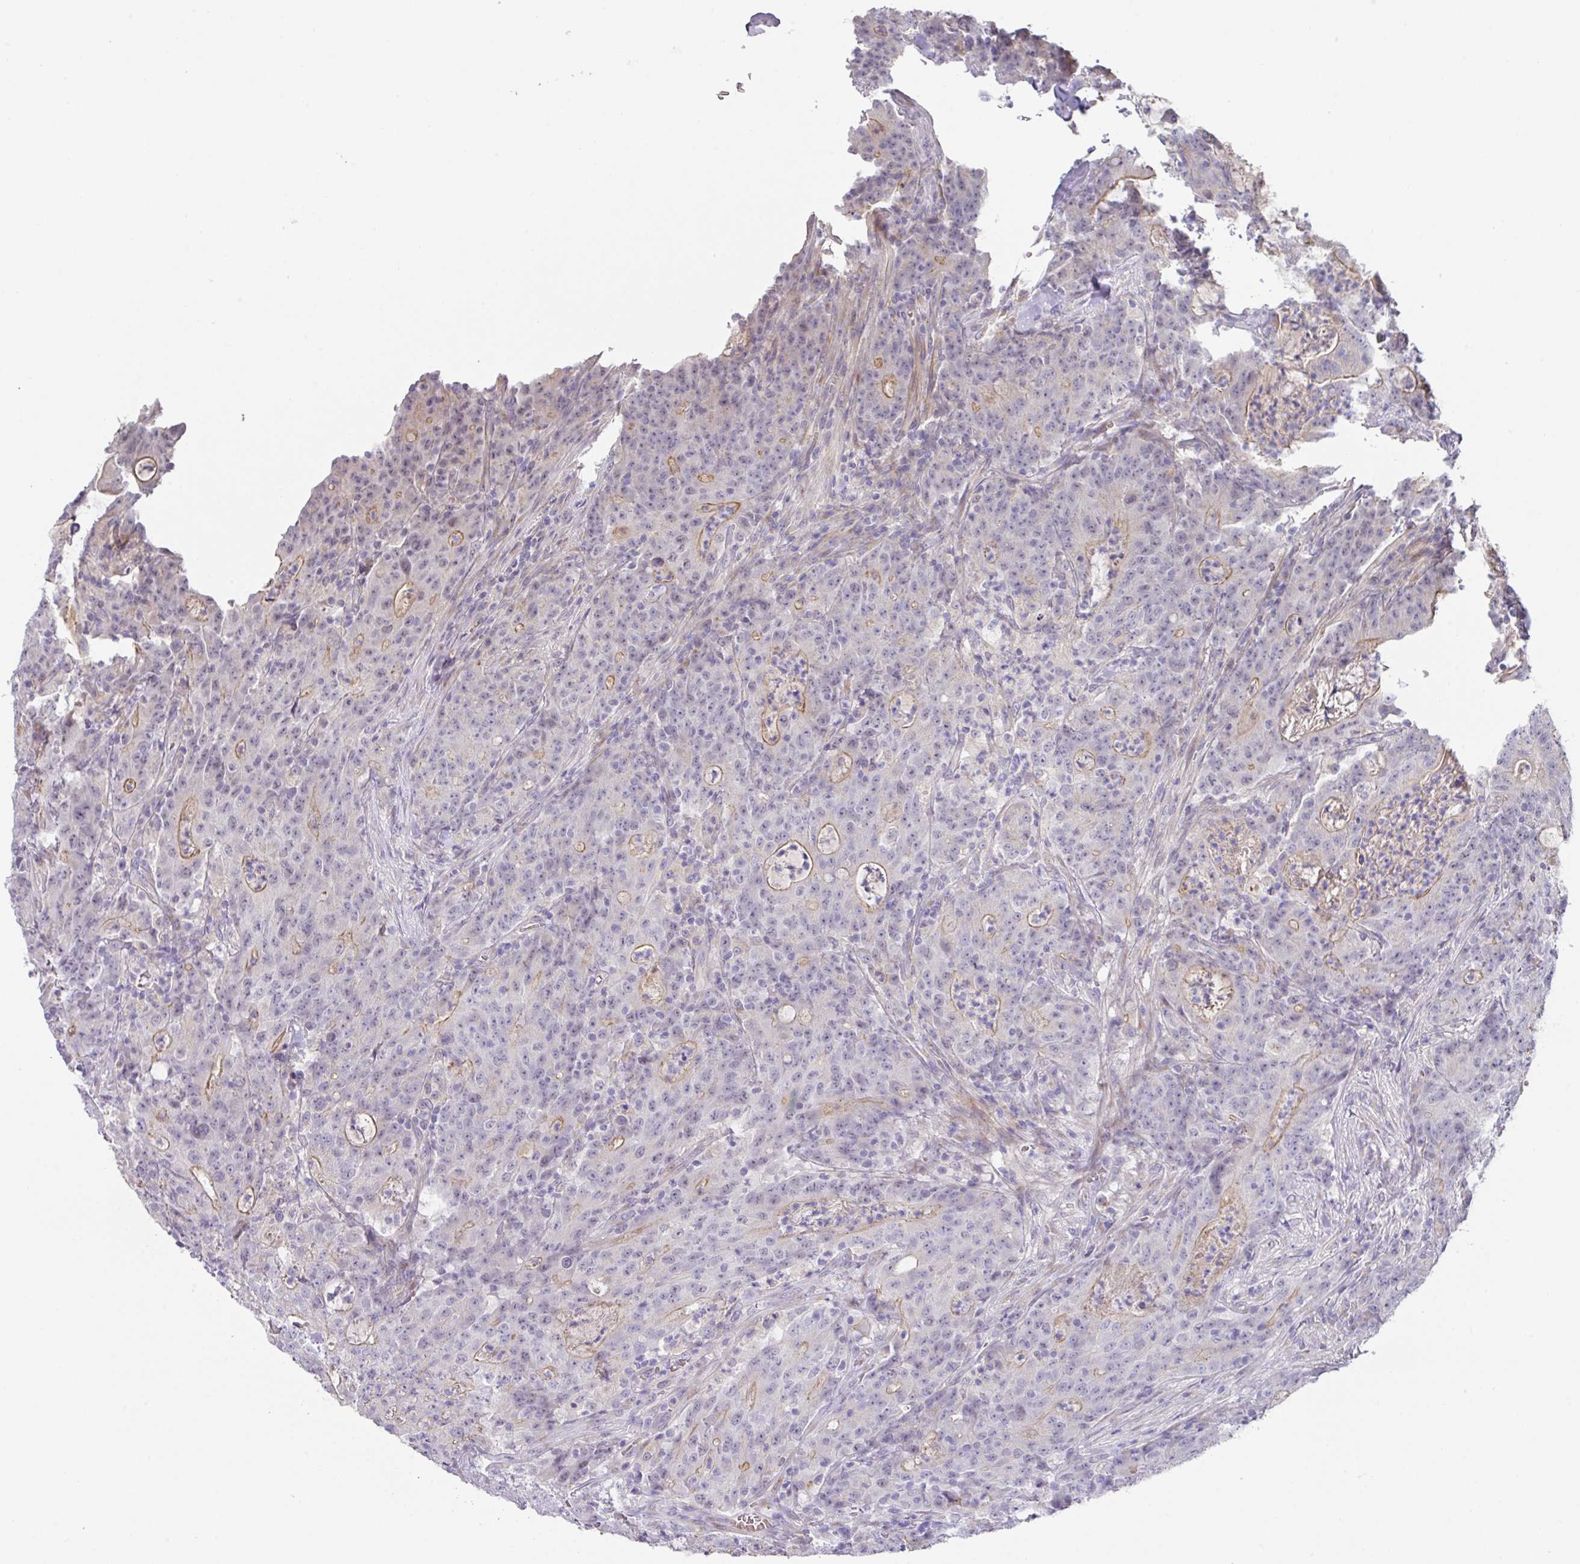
{"staining": {"intensity": "weak", "quantity": "<25%", "location": "cytoplasmic/membranous"}, "tissue": "colorectal cancer", "cell_type": "Tumor cells", "image_type": "cancer", "snomed": [{"axis": "morphology", "description": "Adenocarcinoma, NOS"}, {"axis": "topography", "description": "Colon"}], "caption": "The photomicrograph displays no significant positivity in tumor cells of colorectal adenocarcinoma.", "gene": "TARM1", "patient": {"sex": "male", "age": 83}}